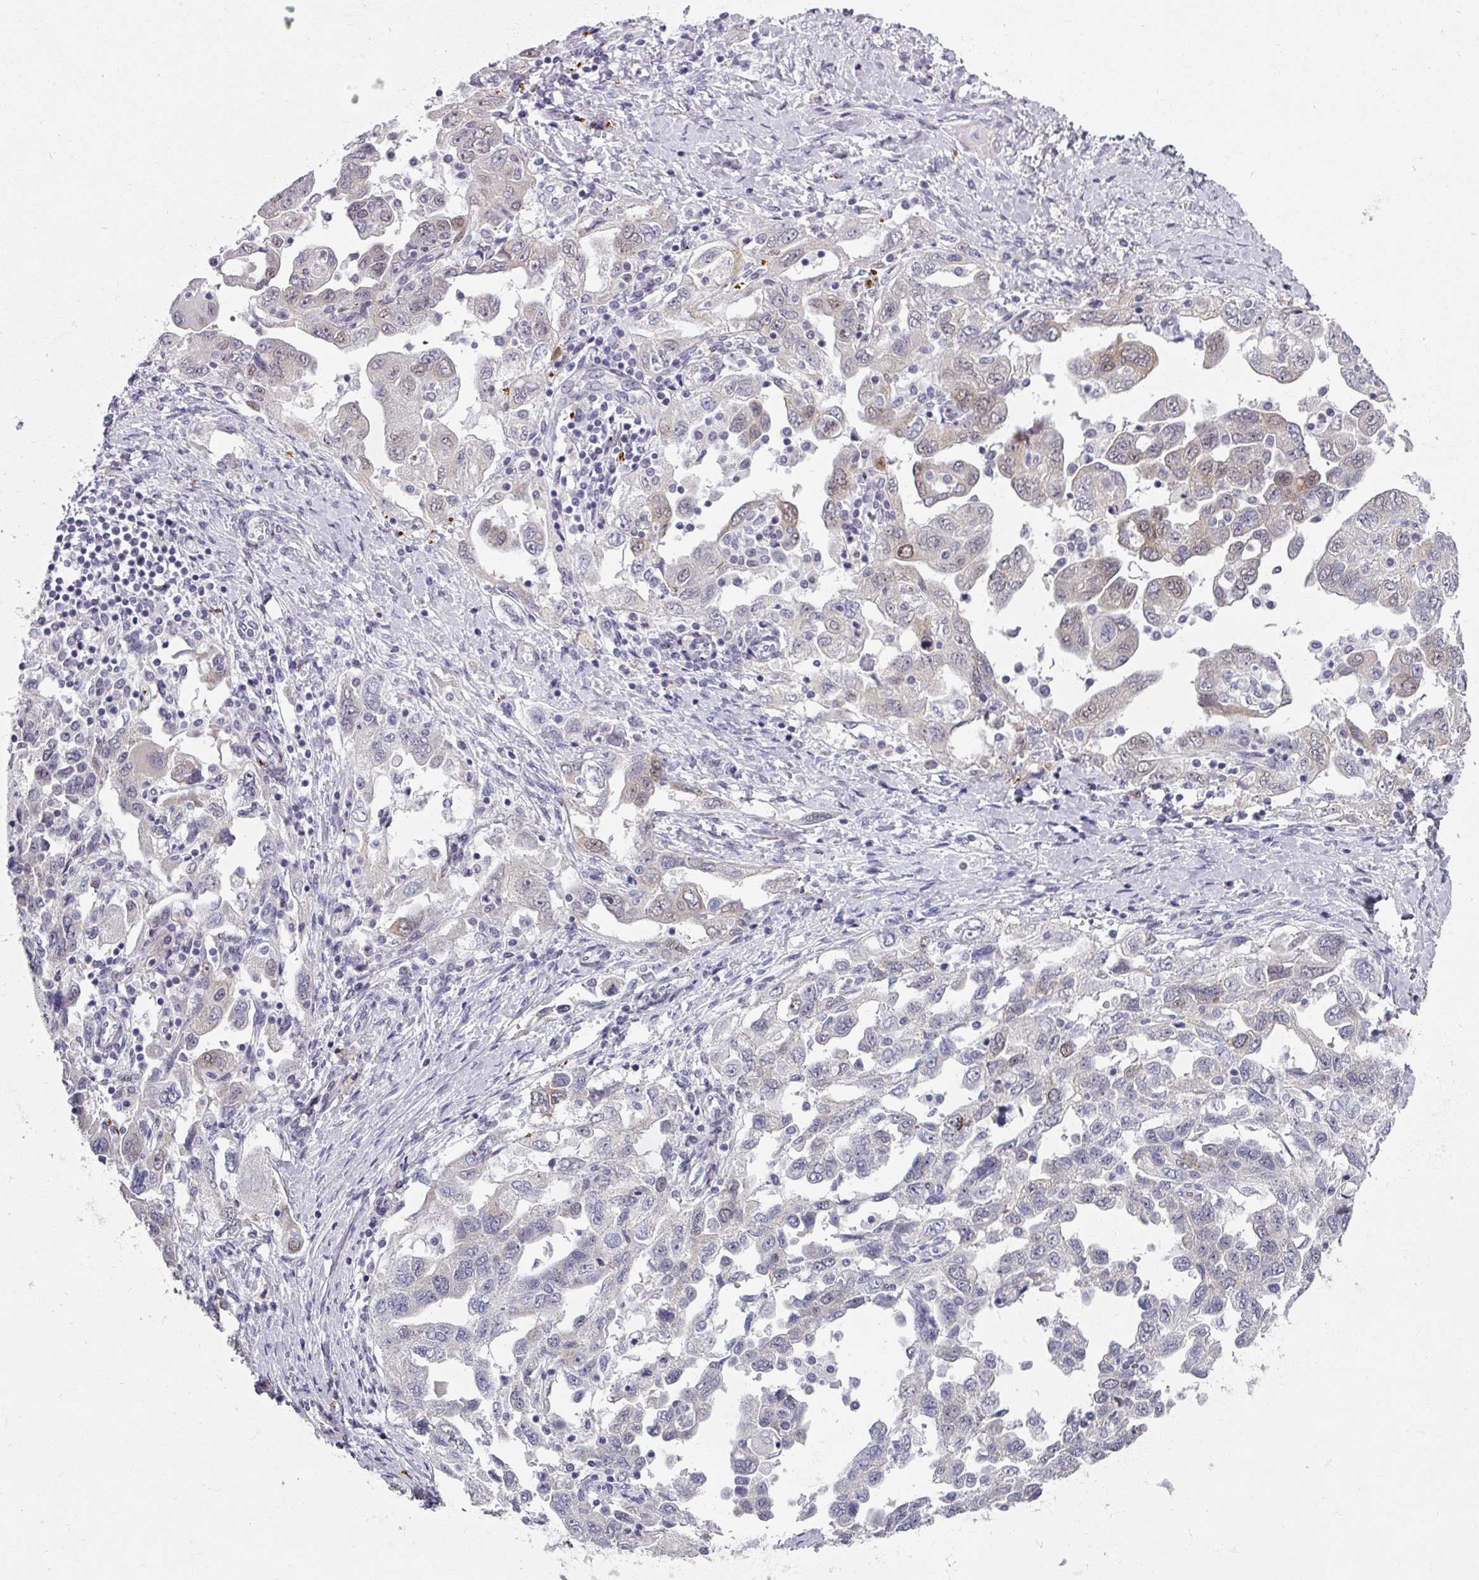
{"staining": {"intensity": "weak", "quantity": "<25%", "location": "nuclear"}, "tissue": "ovarian cancer", "cell_type": "Tumor cells", "image_type": "cancer", "snomed": [{"axis": "morphology", "description": "Carcinoma, NOS"}, {"axis": "morphology", "description": "Cystadenocarcinoma, serous, NOS"}, {"axis": "topography", "description": "Ovary"}], "caption": "This is an immunohistochemistry photomicrograph of human serous cystadenocarcinoma (ovarian). There is no expression in tumor cells.", "gene": "RIPOR3", "patient": {"sex": "female", "age": 69}}